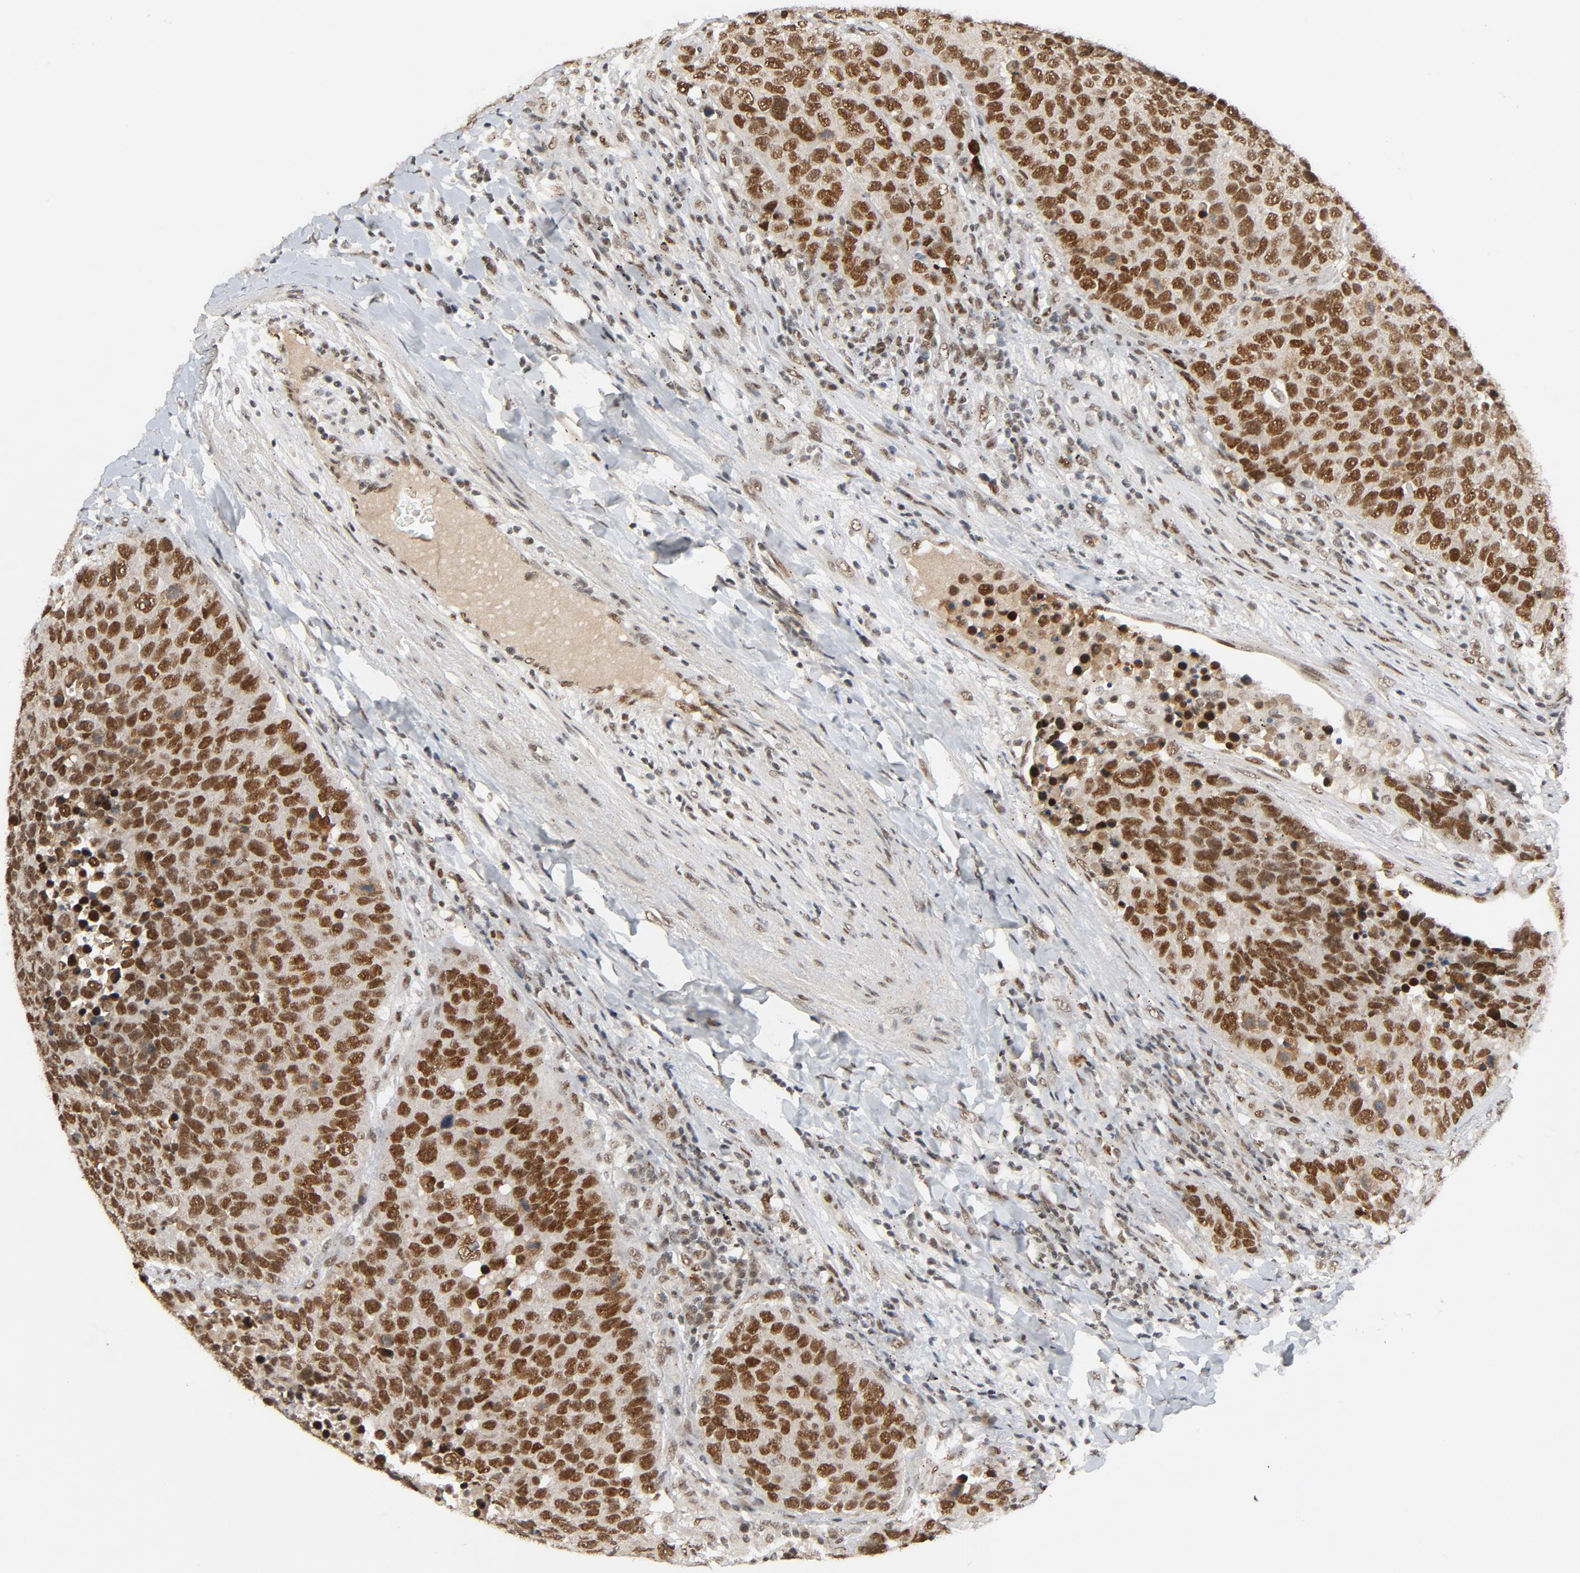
{"staining": {"intensity": "strong", "quantity": ">75%", "location": "nuclear"}, "tissue": "carcinoid", "cell_type": "Tumor cells", "image_type": "cancer", "snomed": [{"axis": "morphology", "description": "Carcinoid, malignant, NOS"}, {"axis": "topography", "description": "Lung"}], "caption": "Immunohistochemical staining of human carcinoid exhibits high levels of strong nuclear expression in about >75% of tumor cells.", "gene": "SMARCD1", "patient": {"sex": "male", "age": 60}}